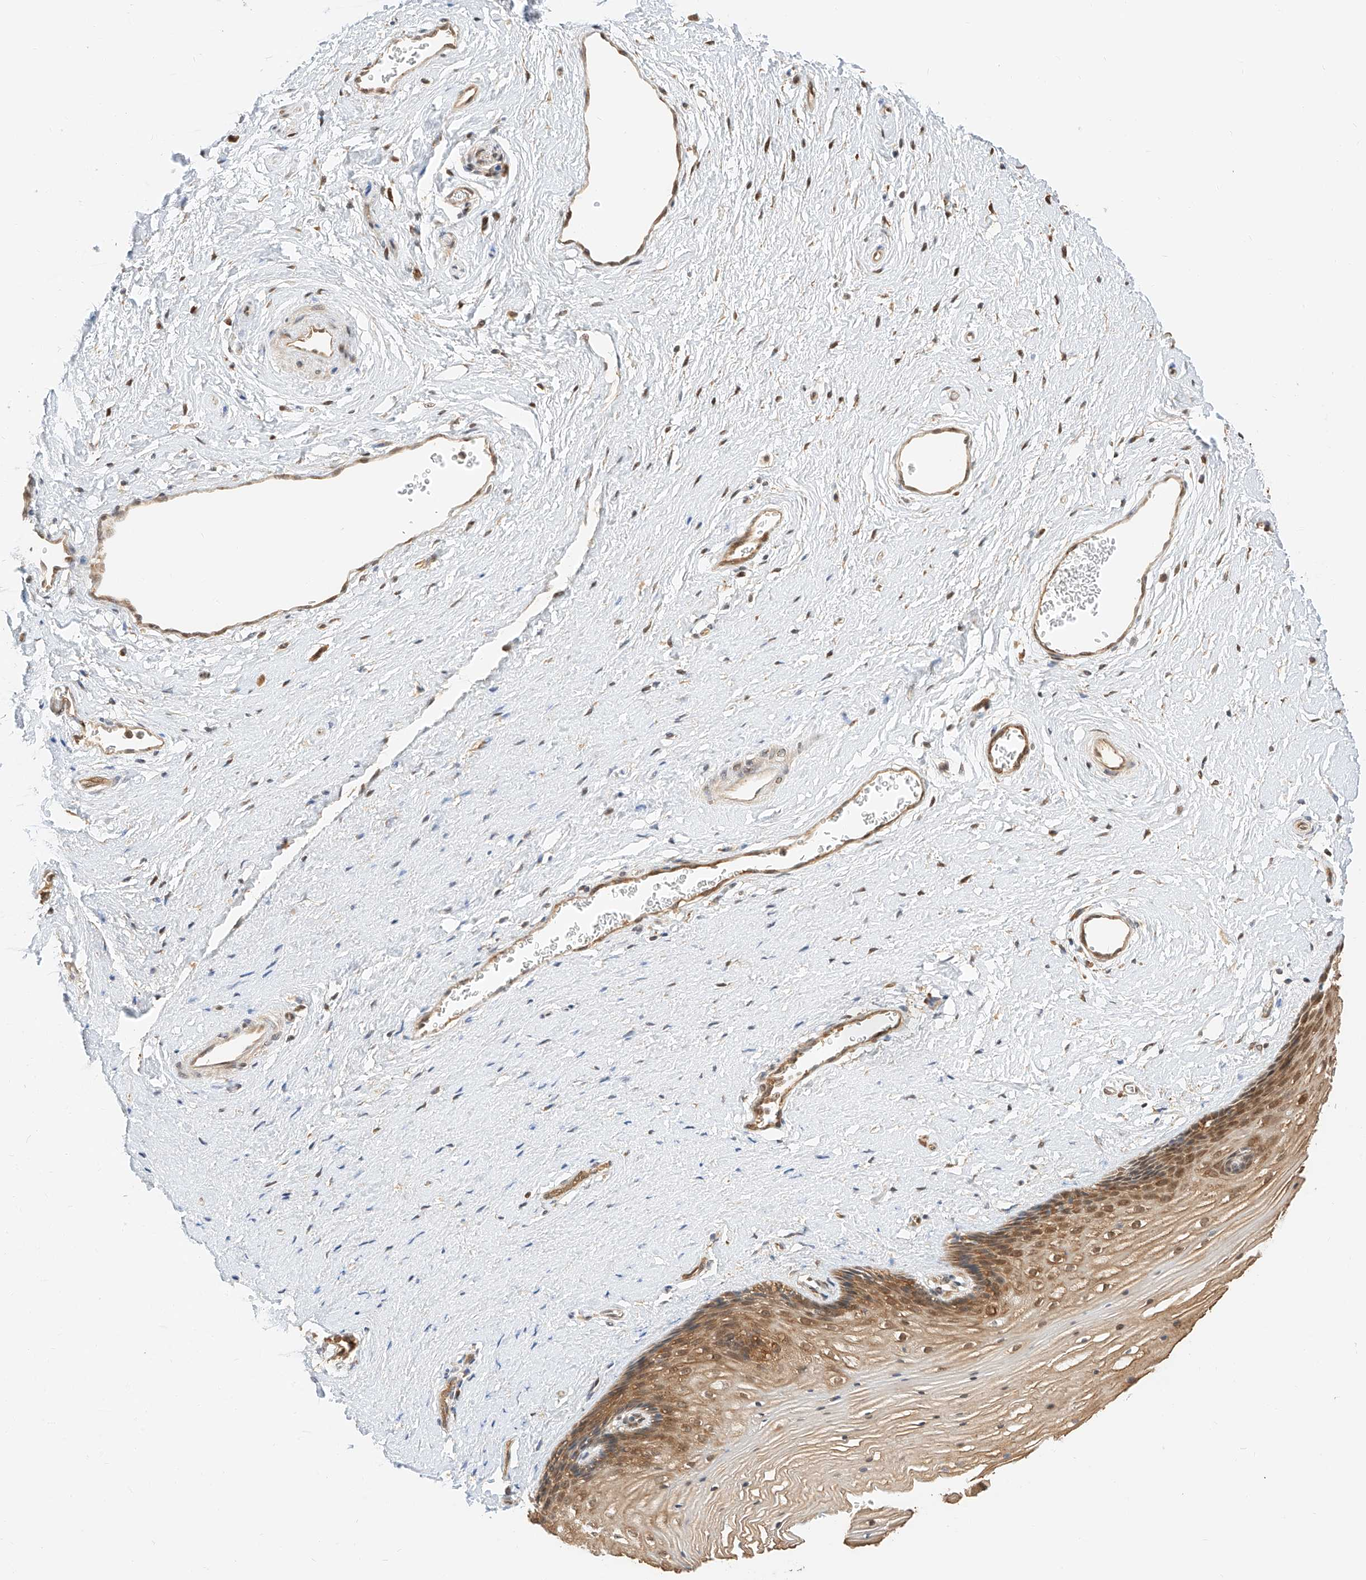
{"staining": {"intensity": "moderate", "quantity": ">75%", "location": "cytoplasmic/membranous,nuclear"}, "tissue": "vagina", "cell_type": "Squamous epithelial cells", "image_type": "normal", "snomed": [{"axis": "morphology", "description": "Normal tissue, NOS"}, {"axis": "topography", "description": "Vagina"}], "caption": "DAB (3,3'-diaminobenzidine) immunohistochemical staining of unremarkable vagina reveals moderate cytoplasmic/membranous,nuclear protein expression in about >75% of squamous epithelial cells.", "gene": "EIF4H", "patient": {"sex": "female", "age": 46}}